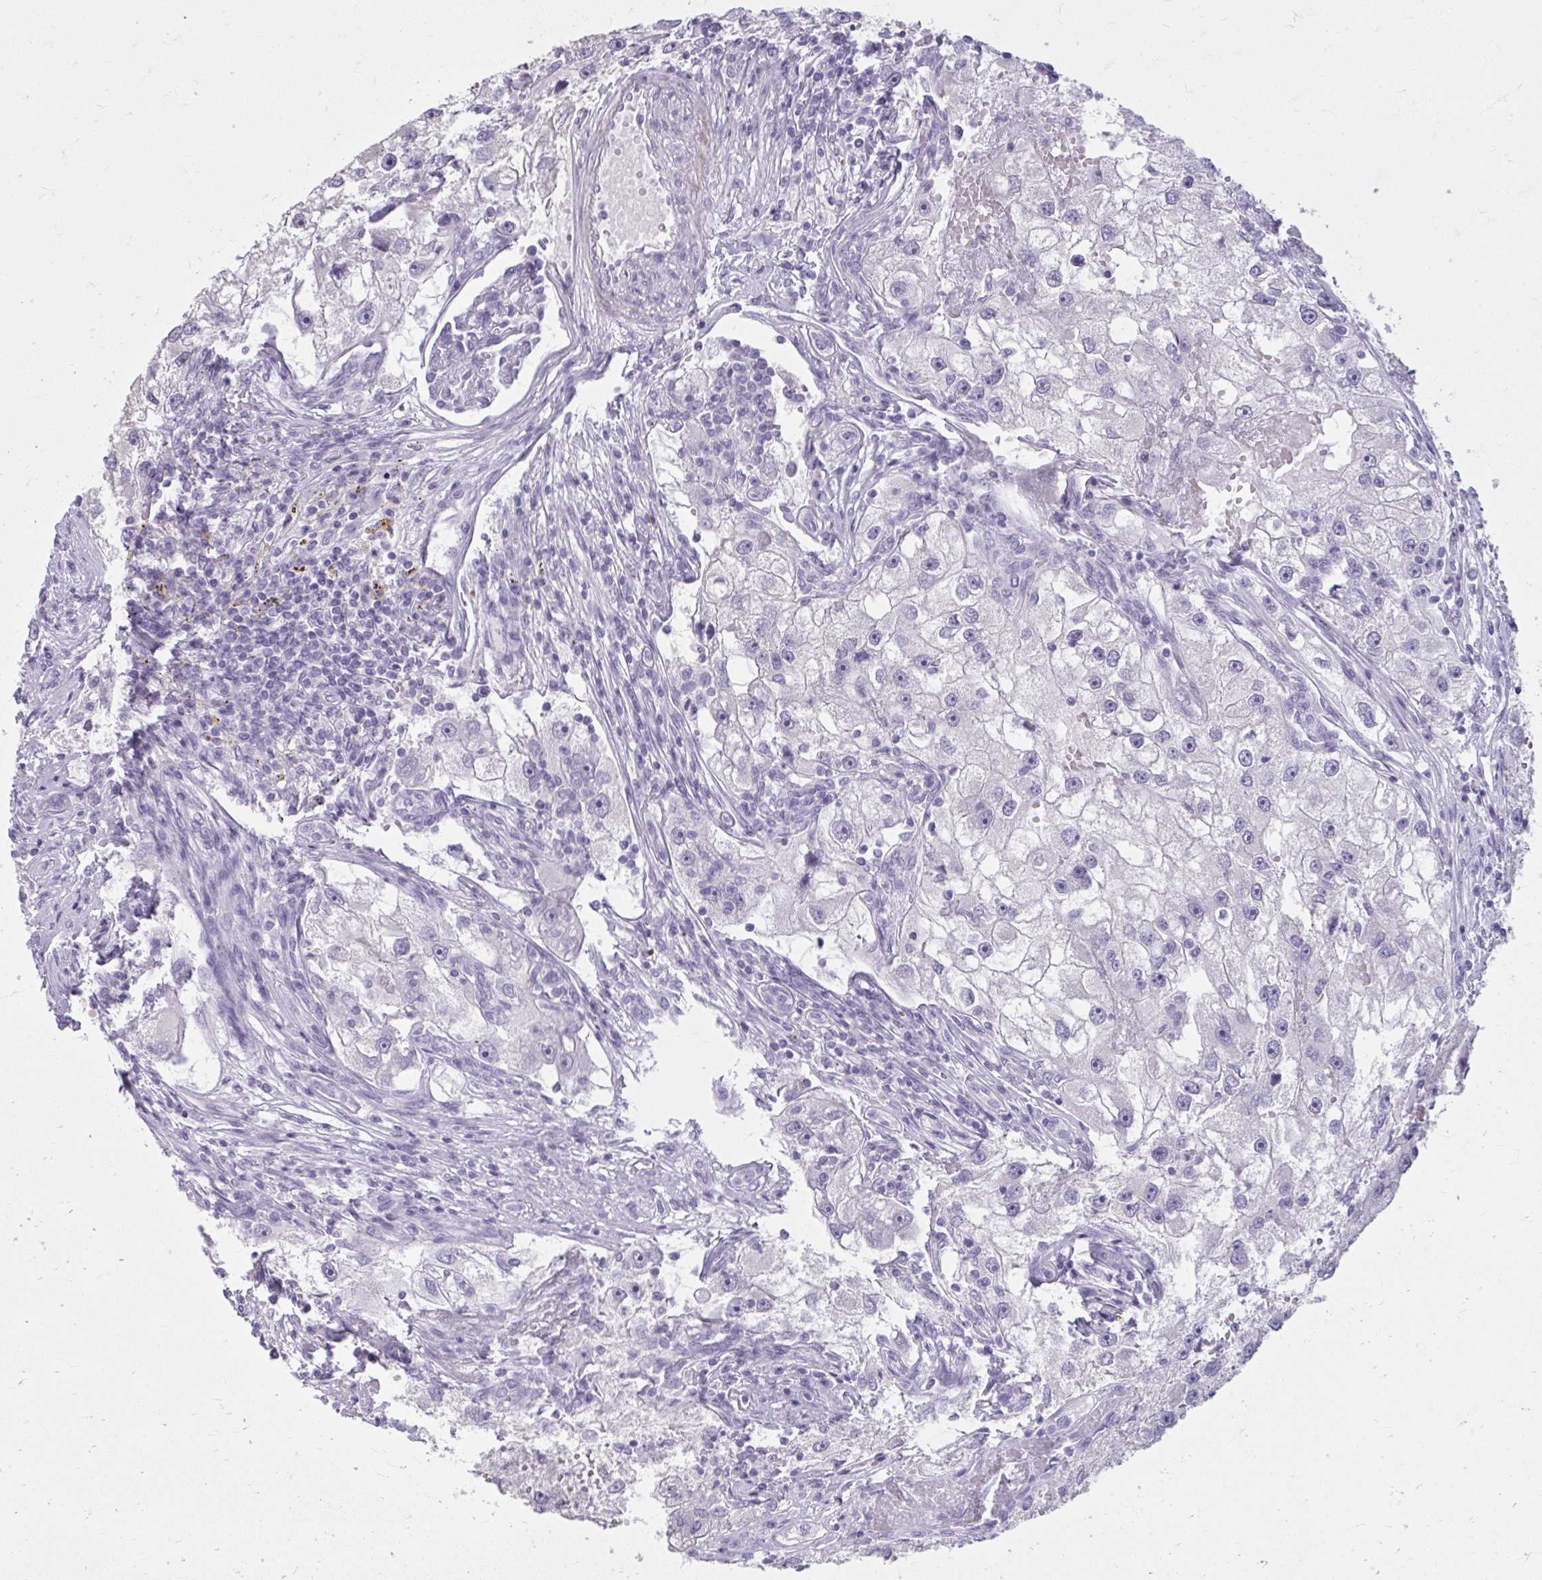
{"staining": {"intensity": "negative", "quantity": "none", "location": "none"}, "tissue": "renal cancer", "cell_type": "Tumor cells", "image_type": "cancer", "snomed": [{"axis": "morphology", "description": "Adenocarcinoma, NOS"}, {"axis": "topography", "description": "Kidney"}], "caption": "Micrograph shows no significant protein staining in tumor cells of adenocarcinoma (renal). (DAB (3,3'-diaminobenzidine) immunohistochemistry visualized using brightfield microscopy, high magnification).", "gene": "OR4B1", "patient": {"sex": "male", "age": 63}}